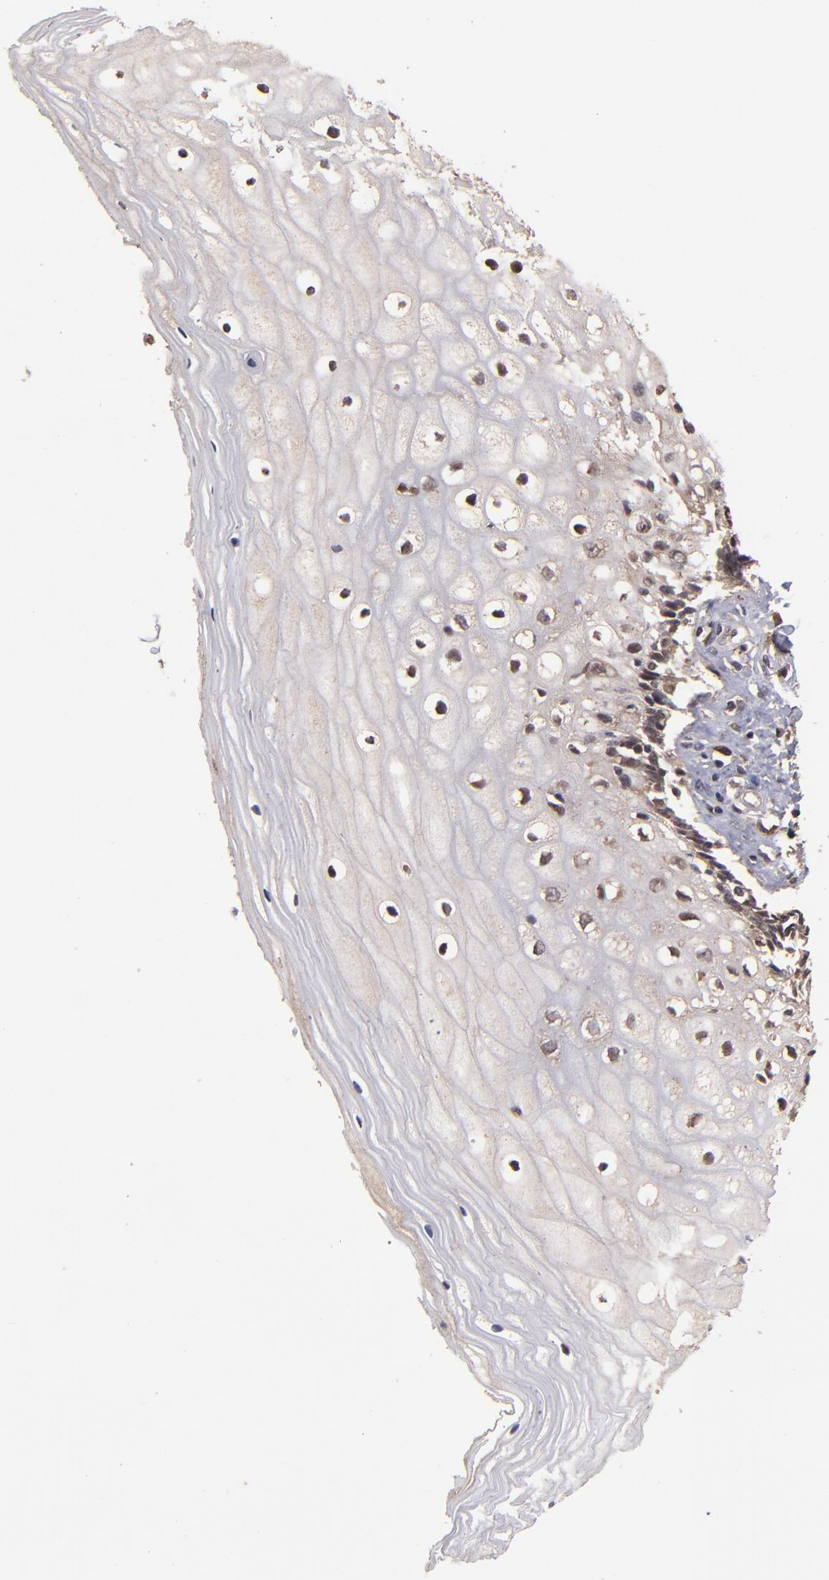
{"staining": {"intensity": "weak", "quantity": "25%-75%", "location": "cytoplasmic/membranous,nuclear"}, "tissue": "vagina", "cell_type": "Squamous epithelial cells", "image_type": "normal", "snomed": [{"axis": "morphology", "description": "Normal tissue, NOS"}, {"axis": "topography", "description": "Vagina"}], "caption": "About 25%-75% of squamous epithelial cells in benign human vagina exhibit weak cytoplasmic/membranous,nuclear protein staining as visualized by brown immunohistochemical staining.", "gene": "NFE2L2", "patient": {"sex": "female", "age": 46}}